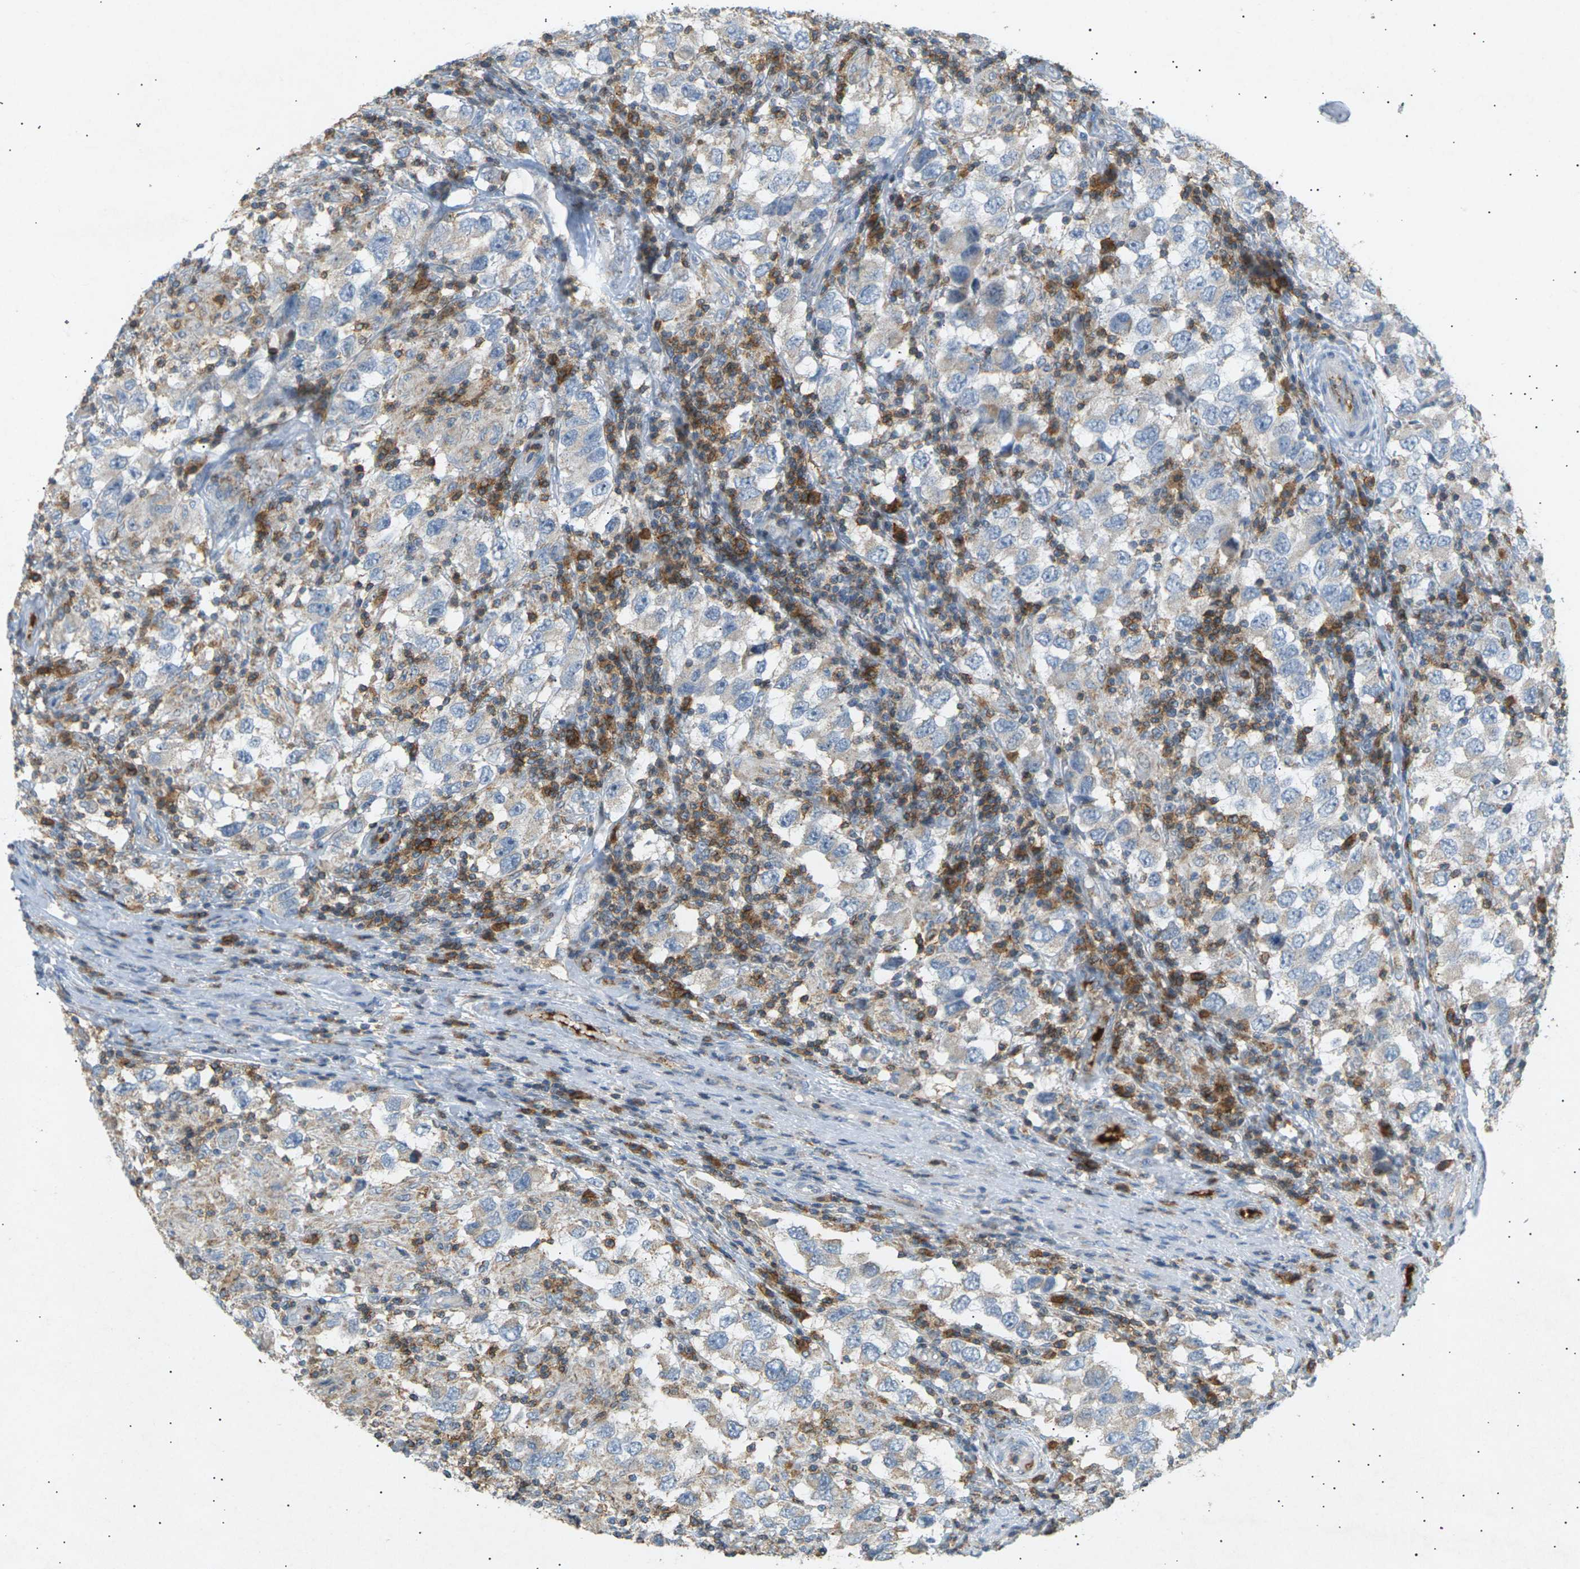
{"staining": {"intensity": "negative", "quantity": "none", "location": "none"}, "tissue": "testis cancer", "cell_type": "Tumor cells", "image_type": "cancer", "snomed": [{"axis": "morphology", "description": "Carcinoma, Embryonal, NOS"}, {"axis": "topography", "description": "Testis"}], "caption": "The image demonstrates no significant expression in tumor cells of testis cancer (embryonal carcinoma).", "gene": "LIME1", "patient": {"sex": "male", "age": 21}}